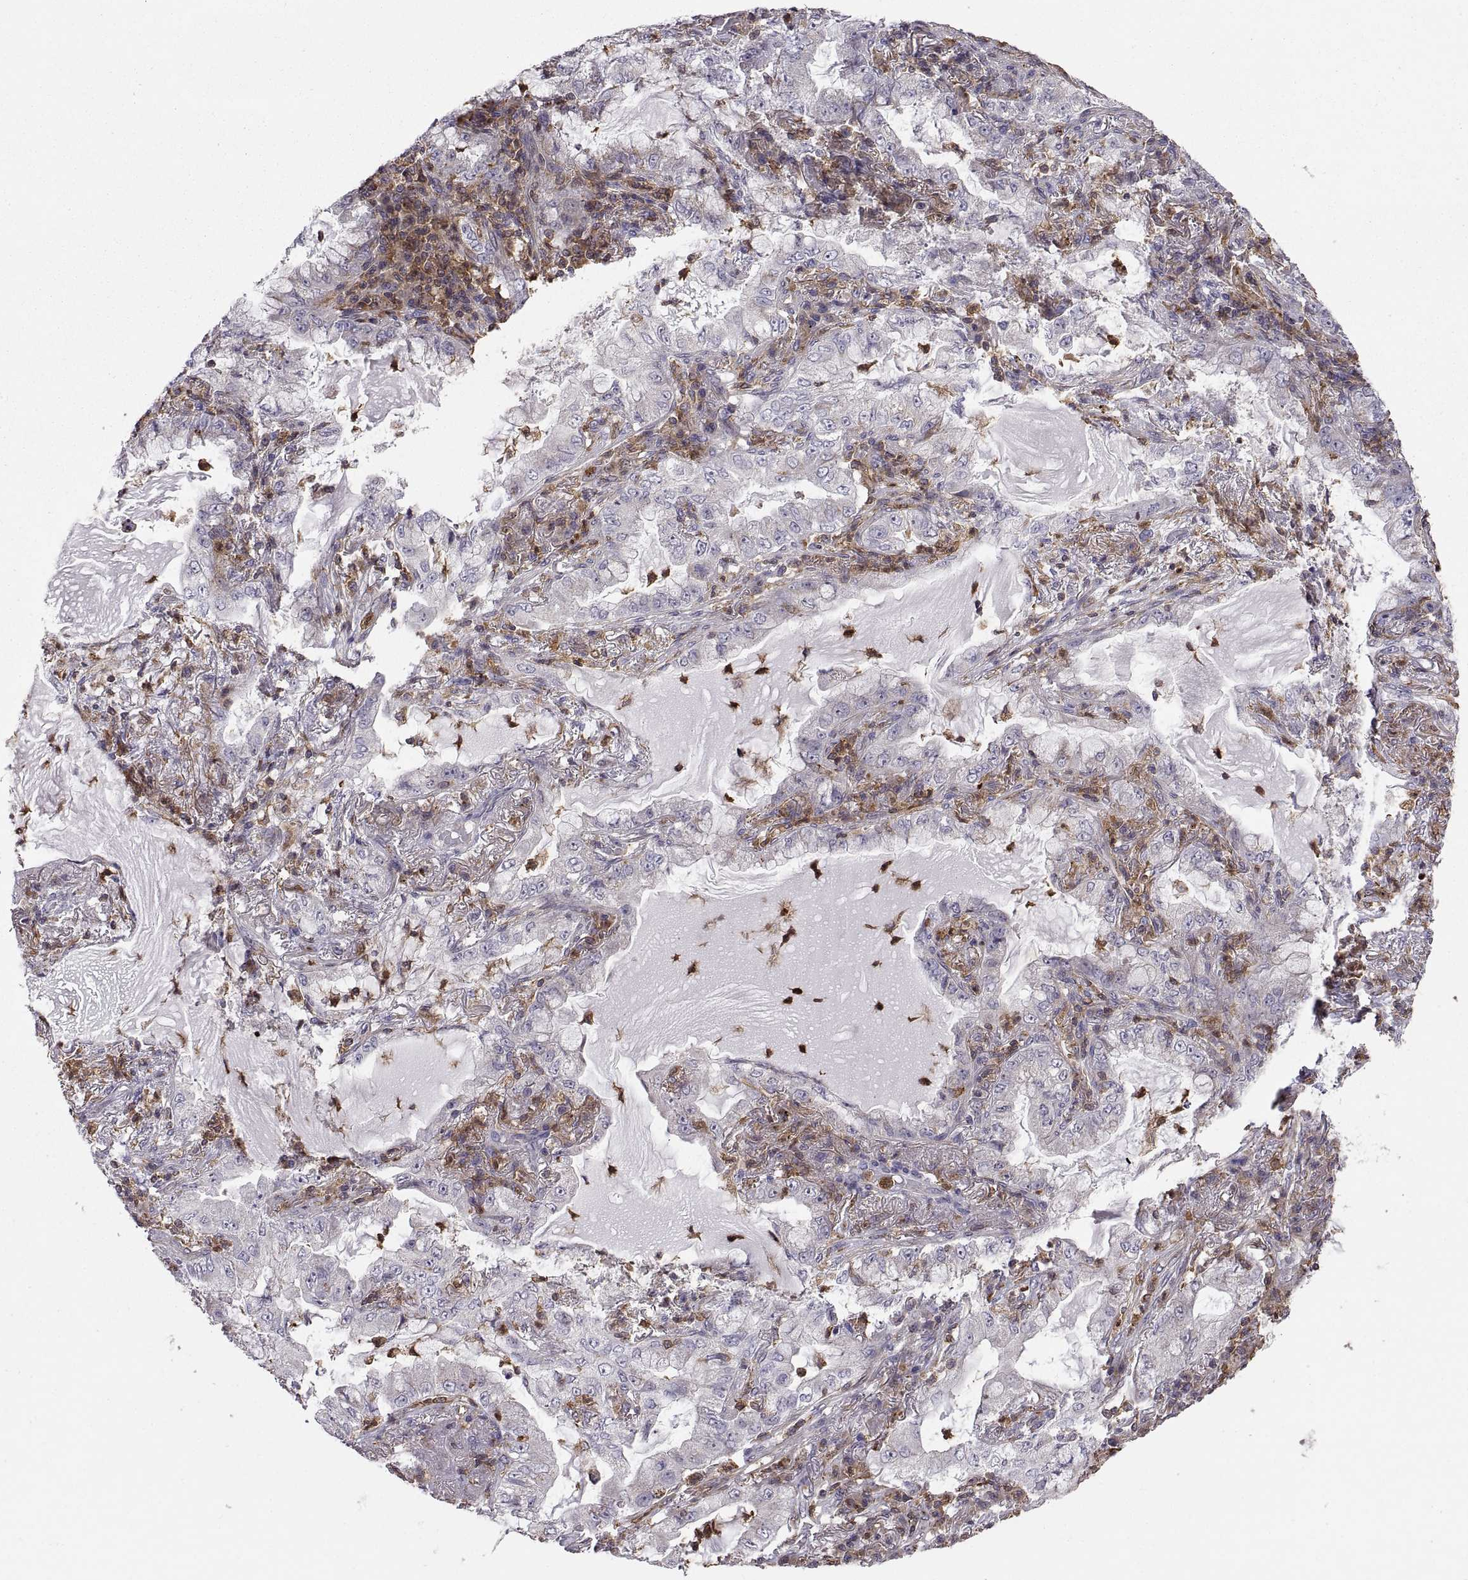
{"staining": {"intensity": "negative", "quantity": "none", "location": "none"}, "tissue": "lung cancer", "cell_type": "Tumor cells", "image_type": "cancer", "snomed": [{"axis": "morphology", "description": "Adenocarcinoma, NOS"}, {"axis": "topography", "description": "Lung"}], "caption": "Immunohistochemical staining of human lung adenocarcinoma exhibits no significant expression in tumor cells. The staining was performed using DAB (3,3'-diaminobenzidine) to visualize the protein expression in brown, while the nuclei were stained in blue with hematoxylin (Magnification: 20x).", "gene": "ACAP1", "patient": {"sex": "female", "age": 73}}